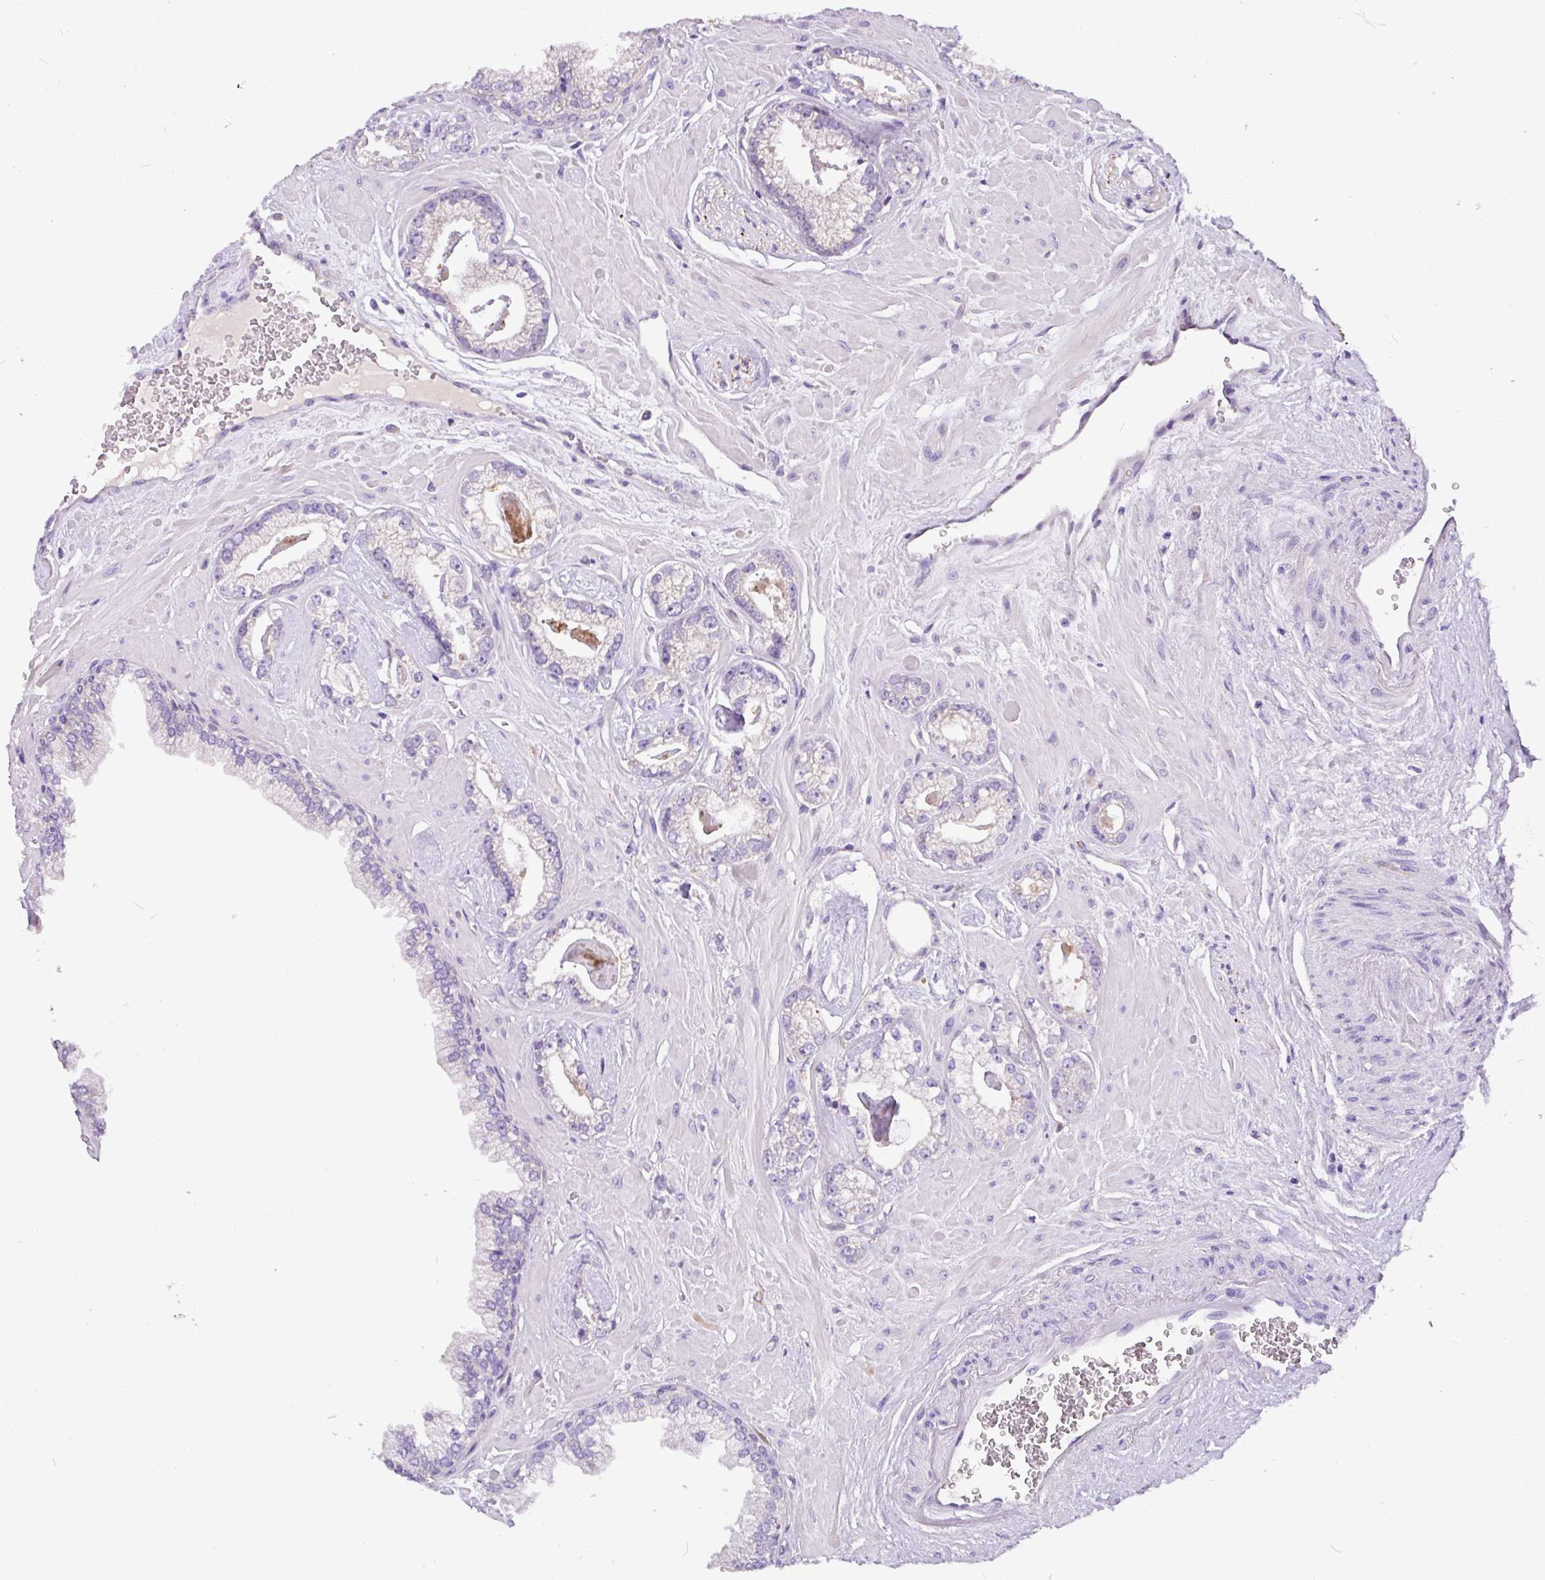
{"staining": {"intensity": "negative", "quantity": "none", "location": "none"}, "tissue": "prostate cancer", "cell_type": "Tumor cells", "image_type": "cancer", "snomed": [{"axis": "morphology", "description": "Adenocarcinoma, Low grade"}, {"axis": "topography", "description": "Prostate"}], "caption": "Human low-grade adenocarcinoma (prostate) stained for a protein using immunohistochemistry displays no expression in tumor cells.", "gene": "ANXA2R", "patient": {"sex": "male", "age": 60}}